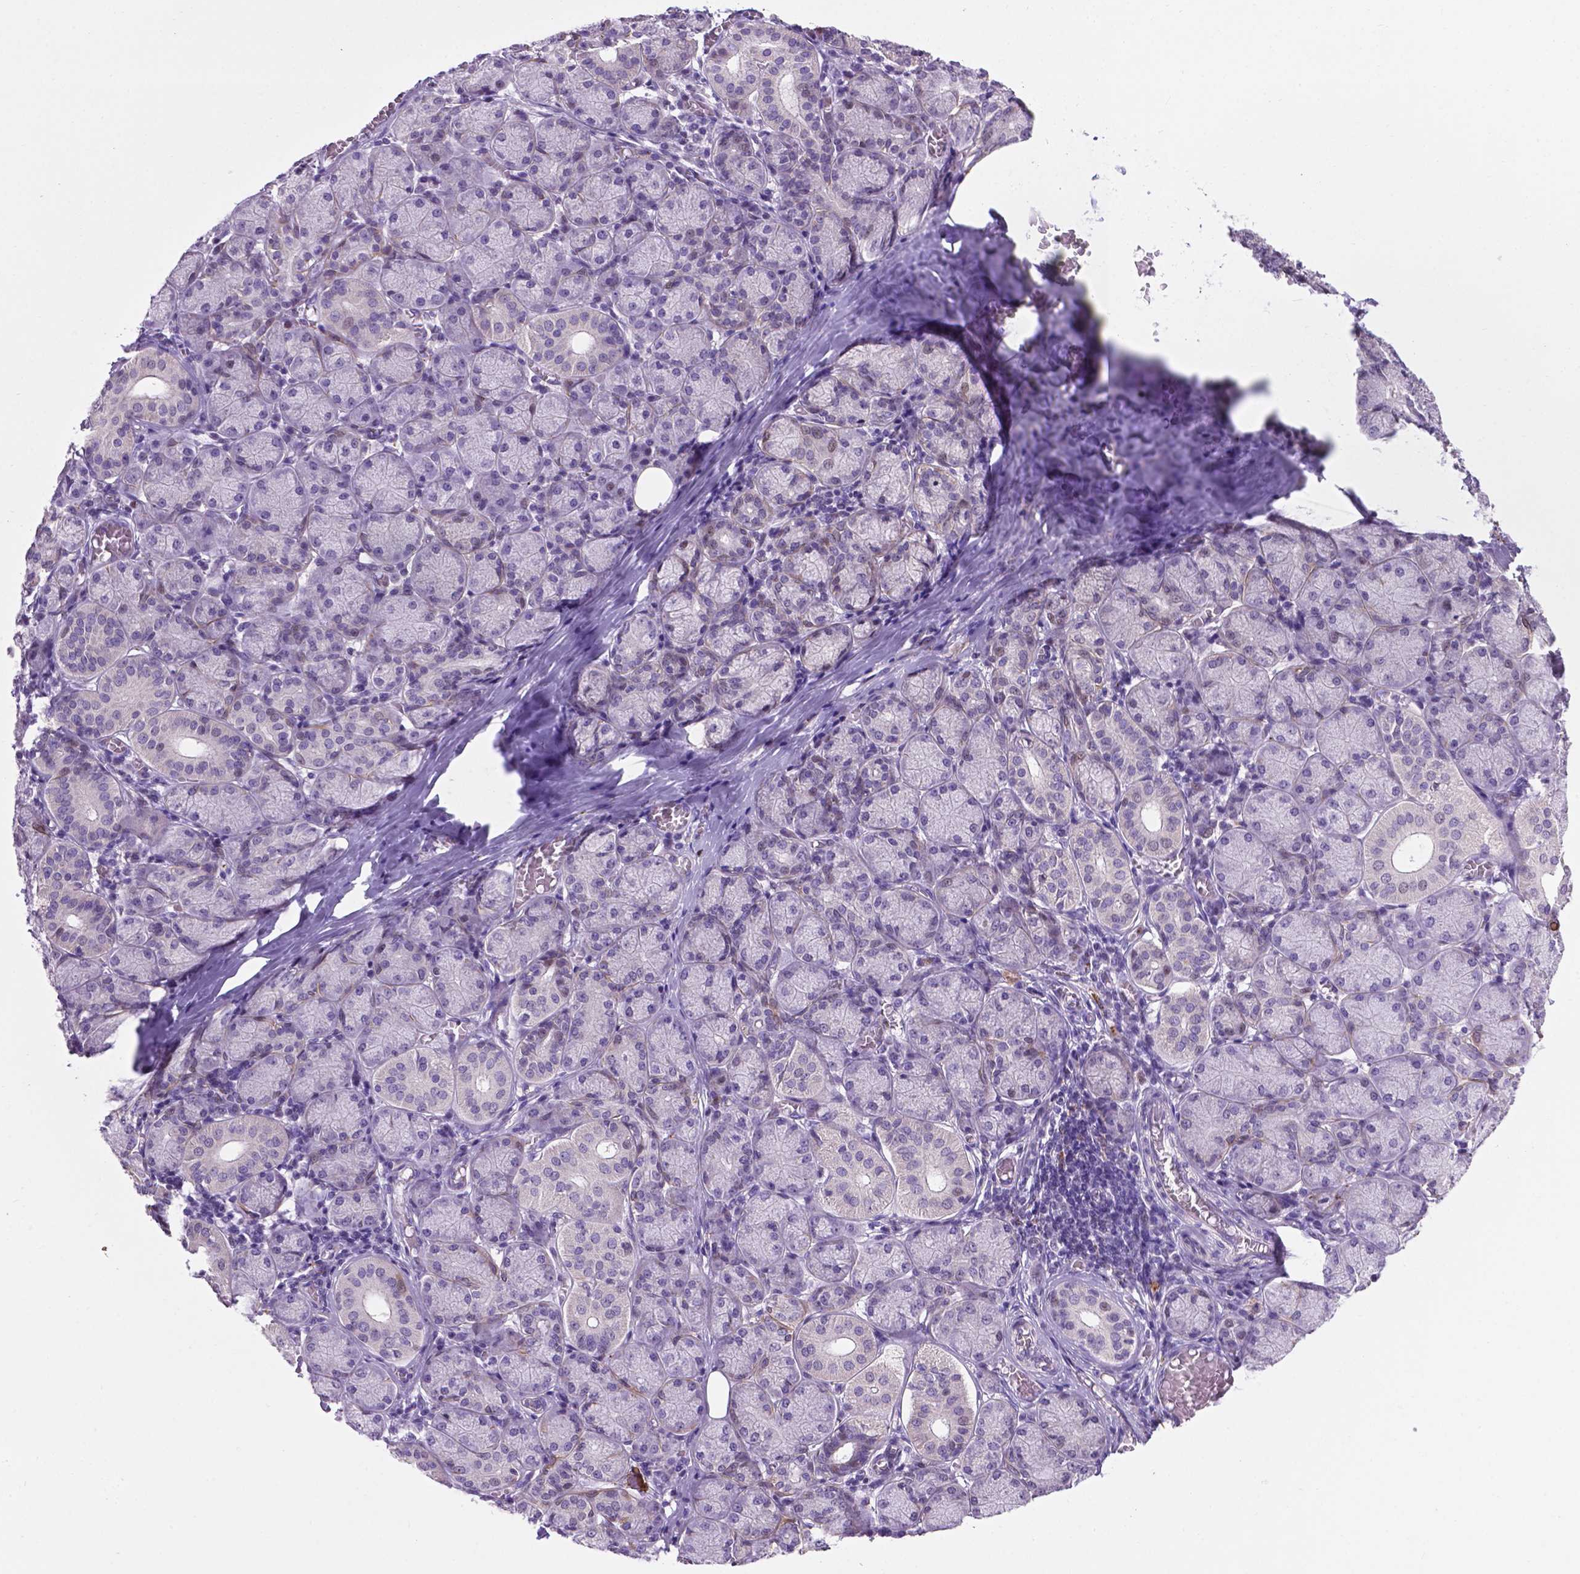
{"staining": {"intensity": "weak", "quantity": "<25%", "location": "cytoplasmic/membranous,nuclear"}, "tissue": "salivary gland", "cell_type": "Glandular cells", "image_type": "normal", "snomed": [{"axis": "morphology", "description": "Normal tissue, NOS"}, {"axis": "topography", "description": "Salivary gland"}, {"axis": "topography", "description": "Peripheral nerve tissue"}], "caption": "The histopathology image reveals no significant positivity in glandular cells of salivary gland.", "gene": "SMAD2", "patient": {"sex": "female", "age": 24}}